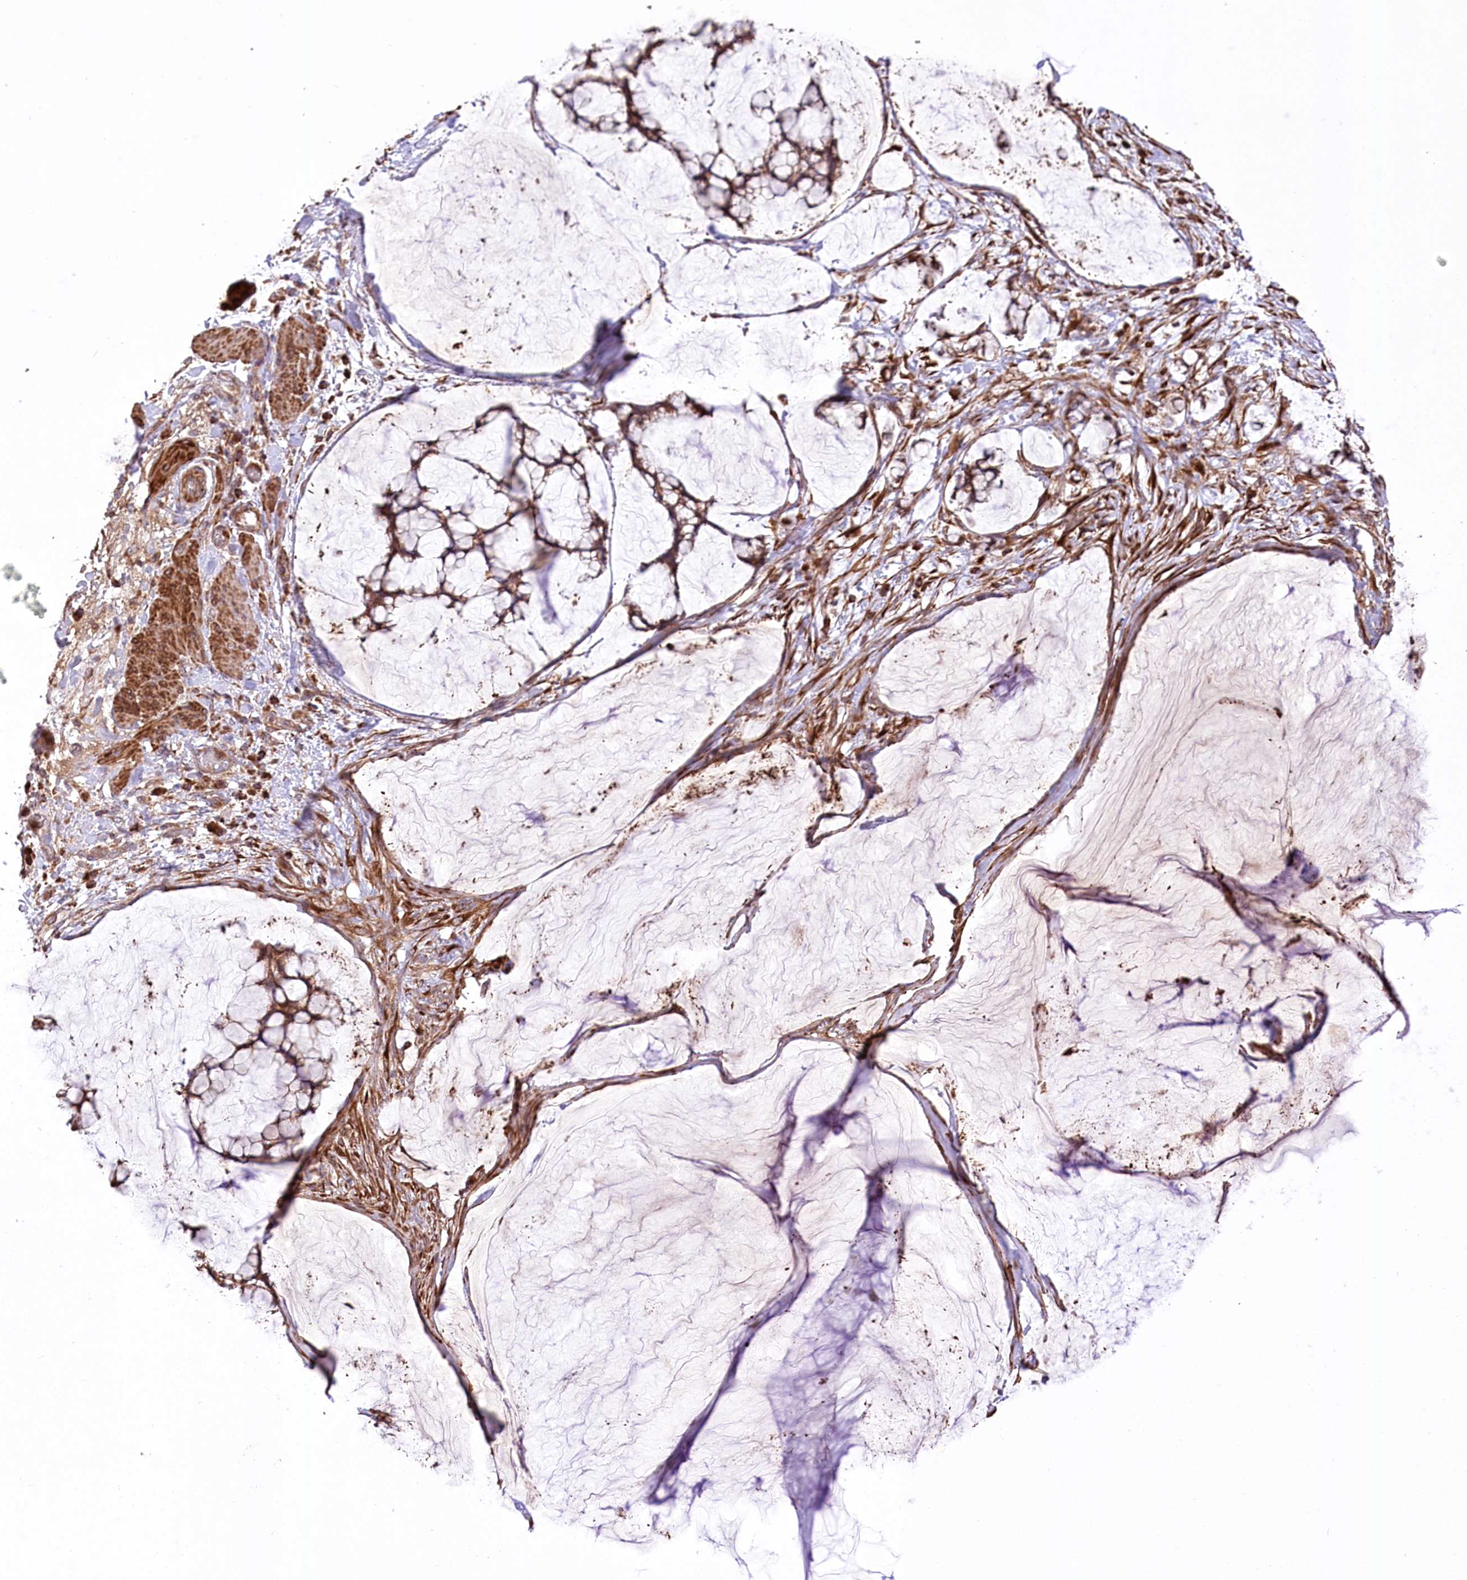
{"staining": {"intensity": "moderate", "quantity": ">75%", "location": "cytoplasmic/membranous"}, "tissue": "ovarian cancer", "cell_type": "Tumor cells", "image_type": "cancer", "snomed": [{"axis": "morphology", "description": "Cystadenocarcinoma, mucinous, NOS"}, {"axis": "topography", "description": "Ovary"}], "caption": "Immunohistochemistry photomicrograph of ovarian cancer (mucinous cystadenocarcinoma) stained for a protein (brown), which reveals medium levels of moderate cytoplasmic/membranous staining in about >75% of tumor cells.", "gene": "RNF24", "patient": {"sex": "female", "age": 42}}